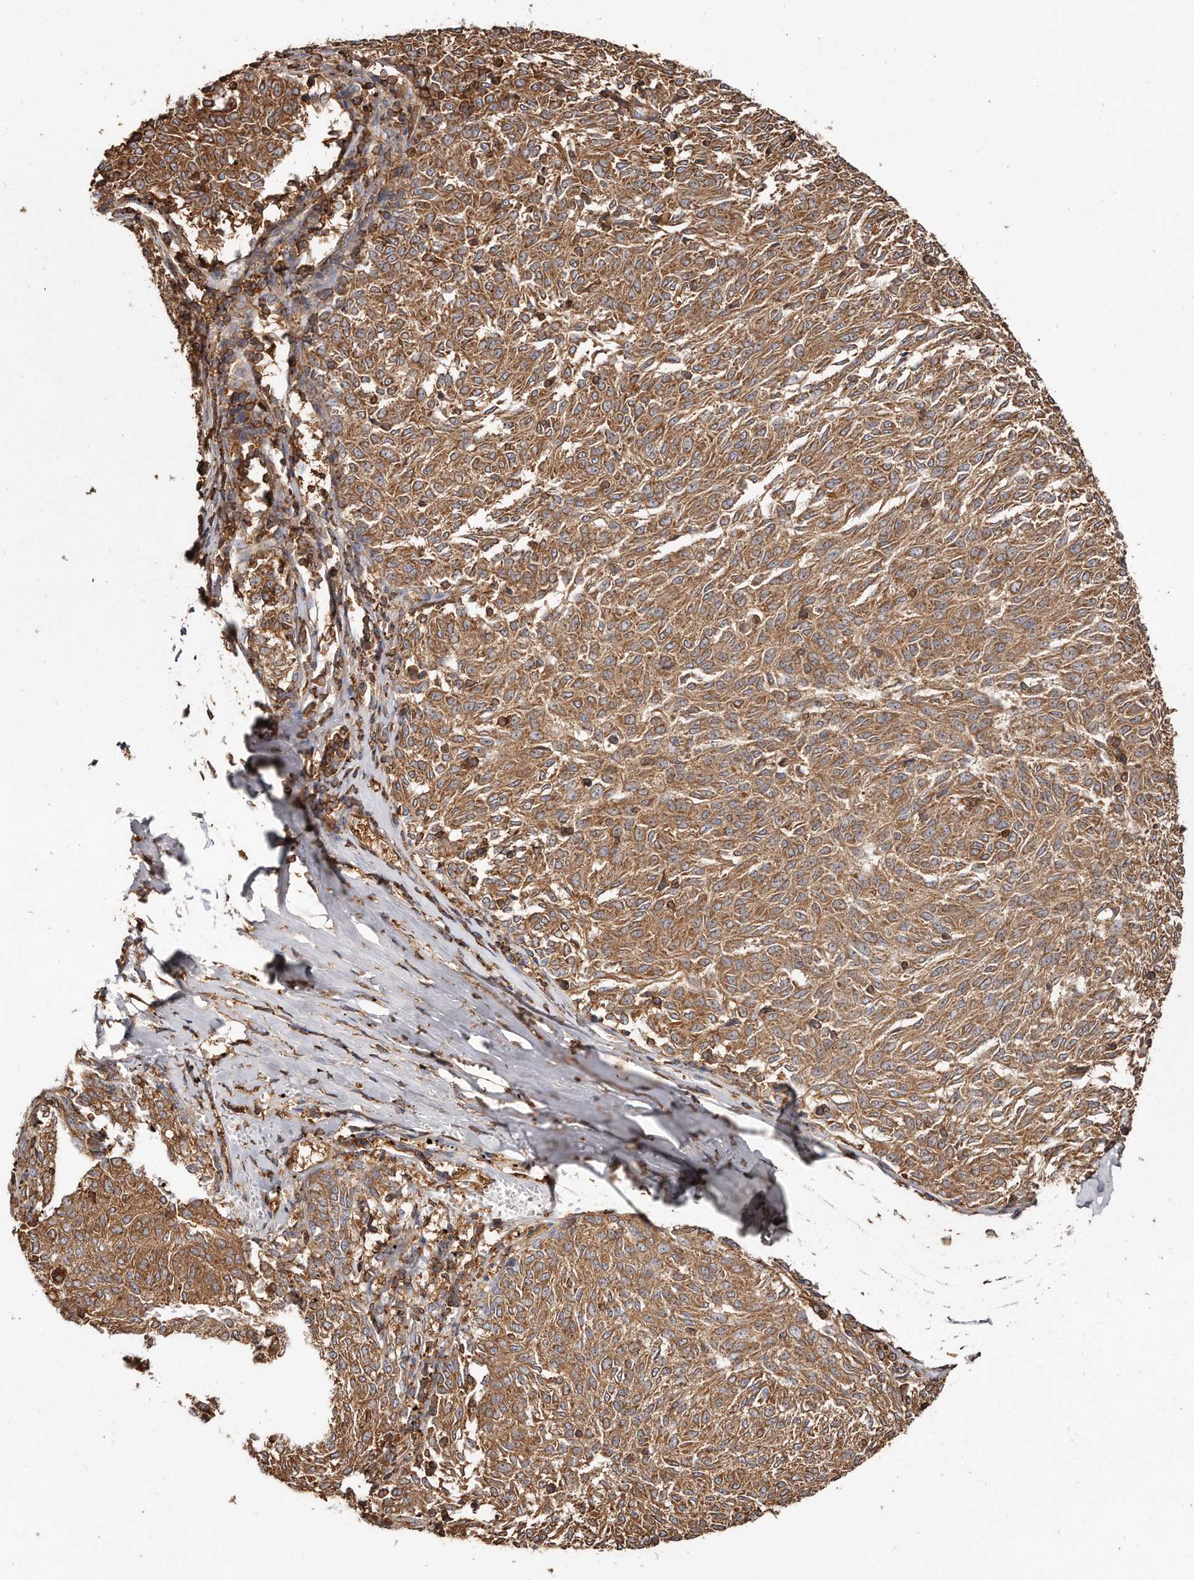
{"staining": {"intensity": "moderate", "quantity": ">75%", "location": "cytoplasmic/membranous"}, "tissue": "melanoma", "cell_type": "Tumor cells", "image_type": "cancer", "snomed": [{"axis": "morphology", "description": "Malignant melanoma, NOS"}, {"axis": "topography", "description": "Skin"}], "caption": "Moderate cytoplasmic/membranous protein positivity is appreciated in approximately >75% of tumor cells in malignant melanoma.", "gene": "CAP1", "patient": {"sex": "female", "age": 72}}